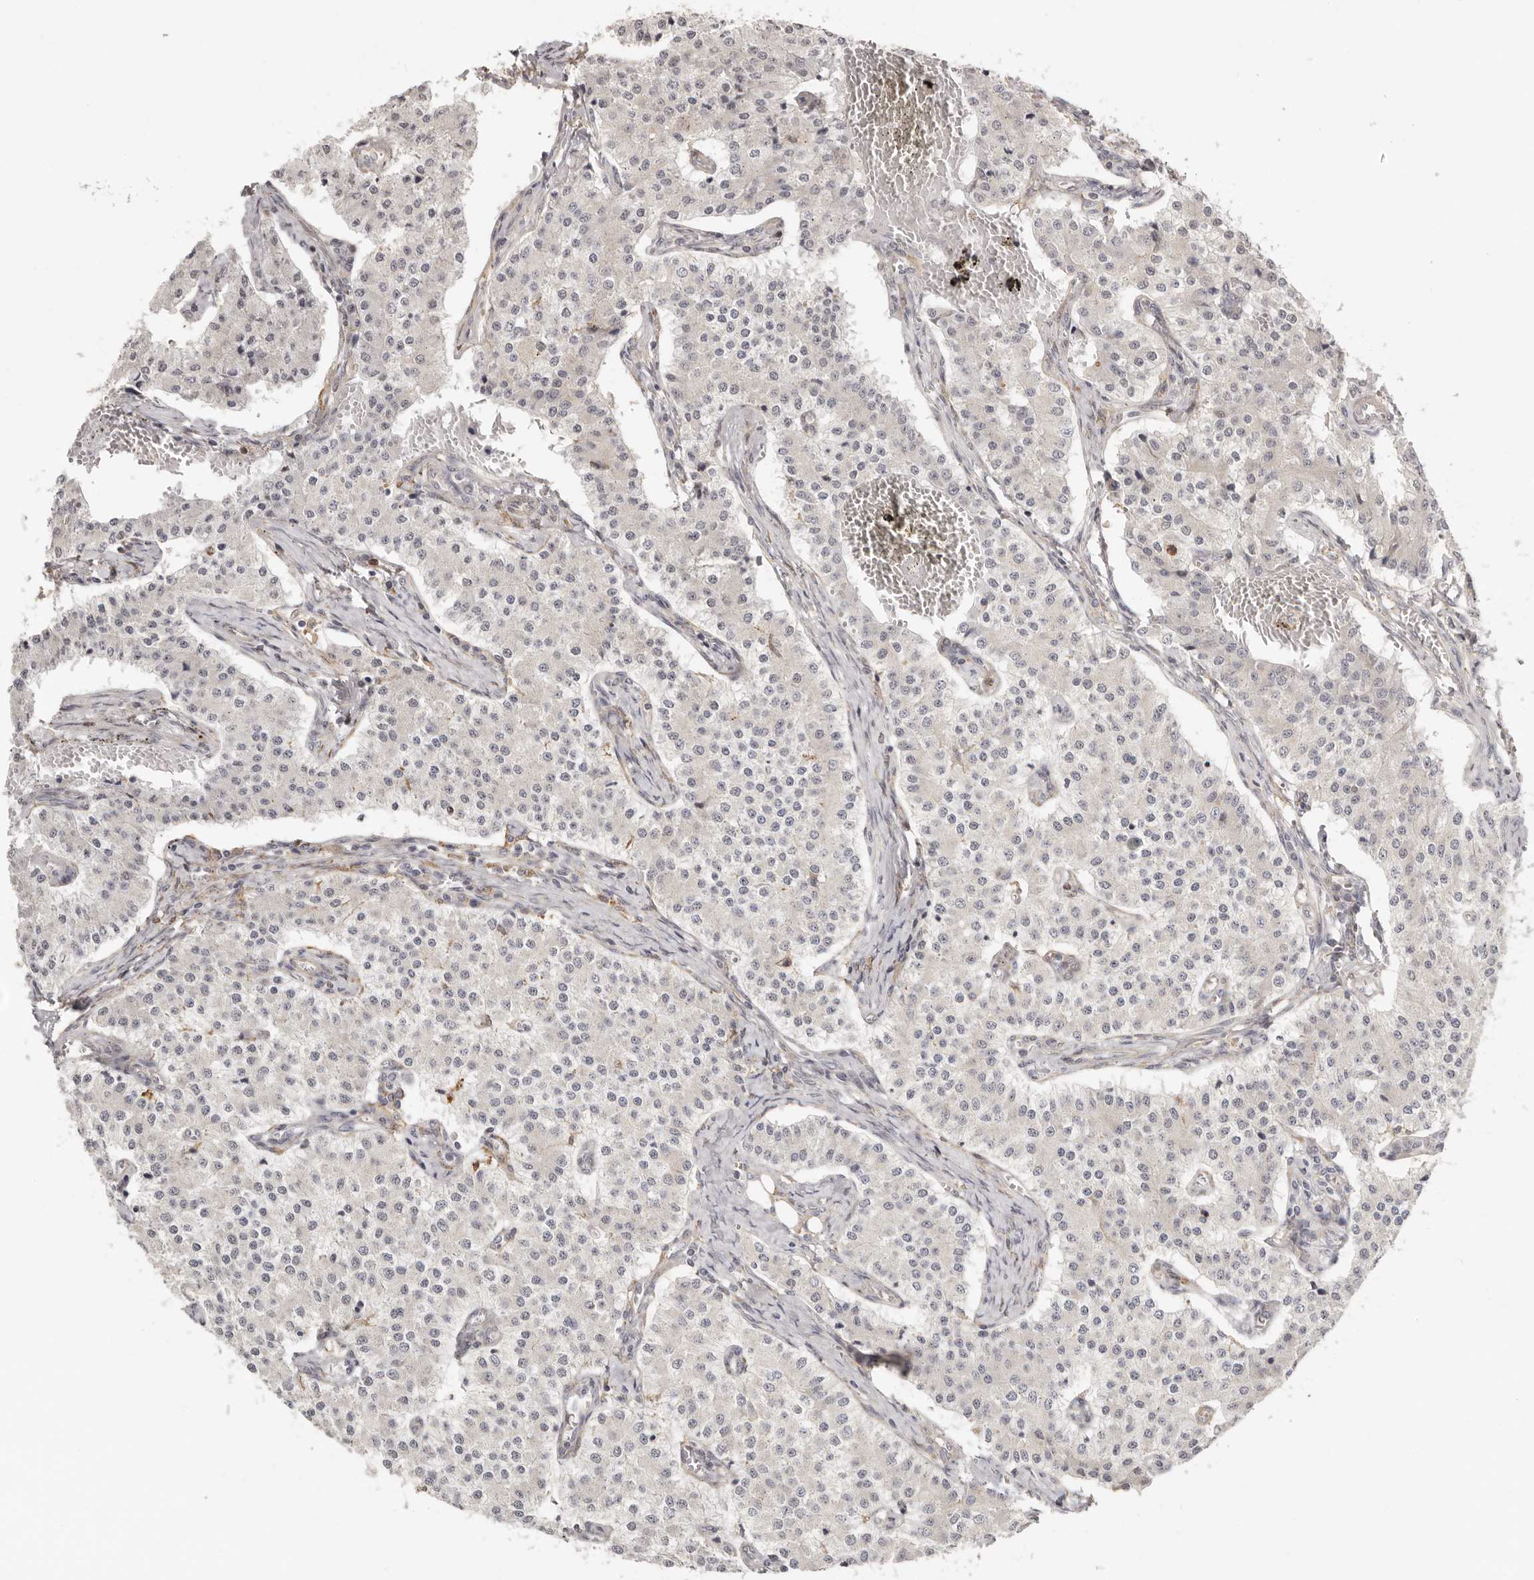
{"staining": {"intensity": "negative", "quantity": "none", "location": "none"}, "tissue": "carcinoid", "cell_type": "Tumor cells", "image_type": "cancer", "snomed": [{"axis": "morphology", "description": "Carcinoid, malignant, NOS"}, {"axis": "topography", "description": "Colon"}], "caption": "High power microscopy micrograph of an immunohistochemistry (IHC) photomicrograph of malignant carcinoid, revealing no significant expression in tumor cells.", "gene": "MSRB2", "patient": {"sex": "female", "age": 52}}